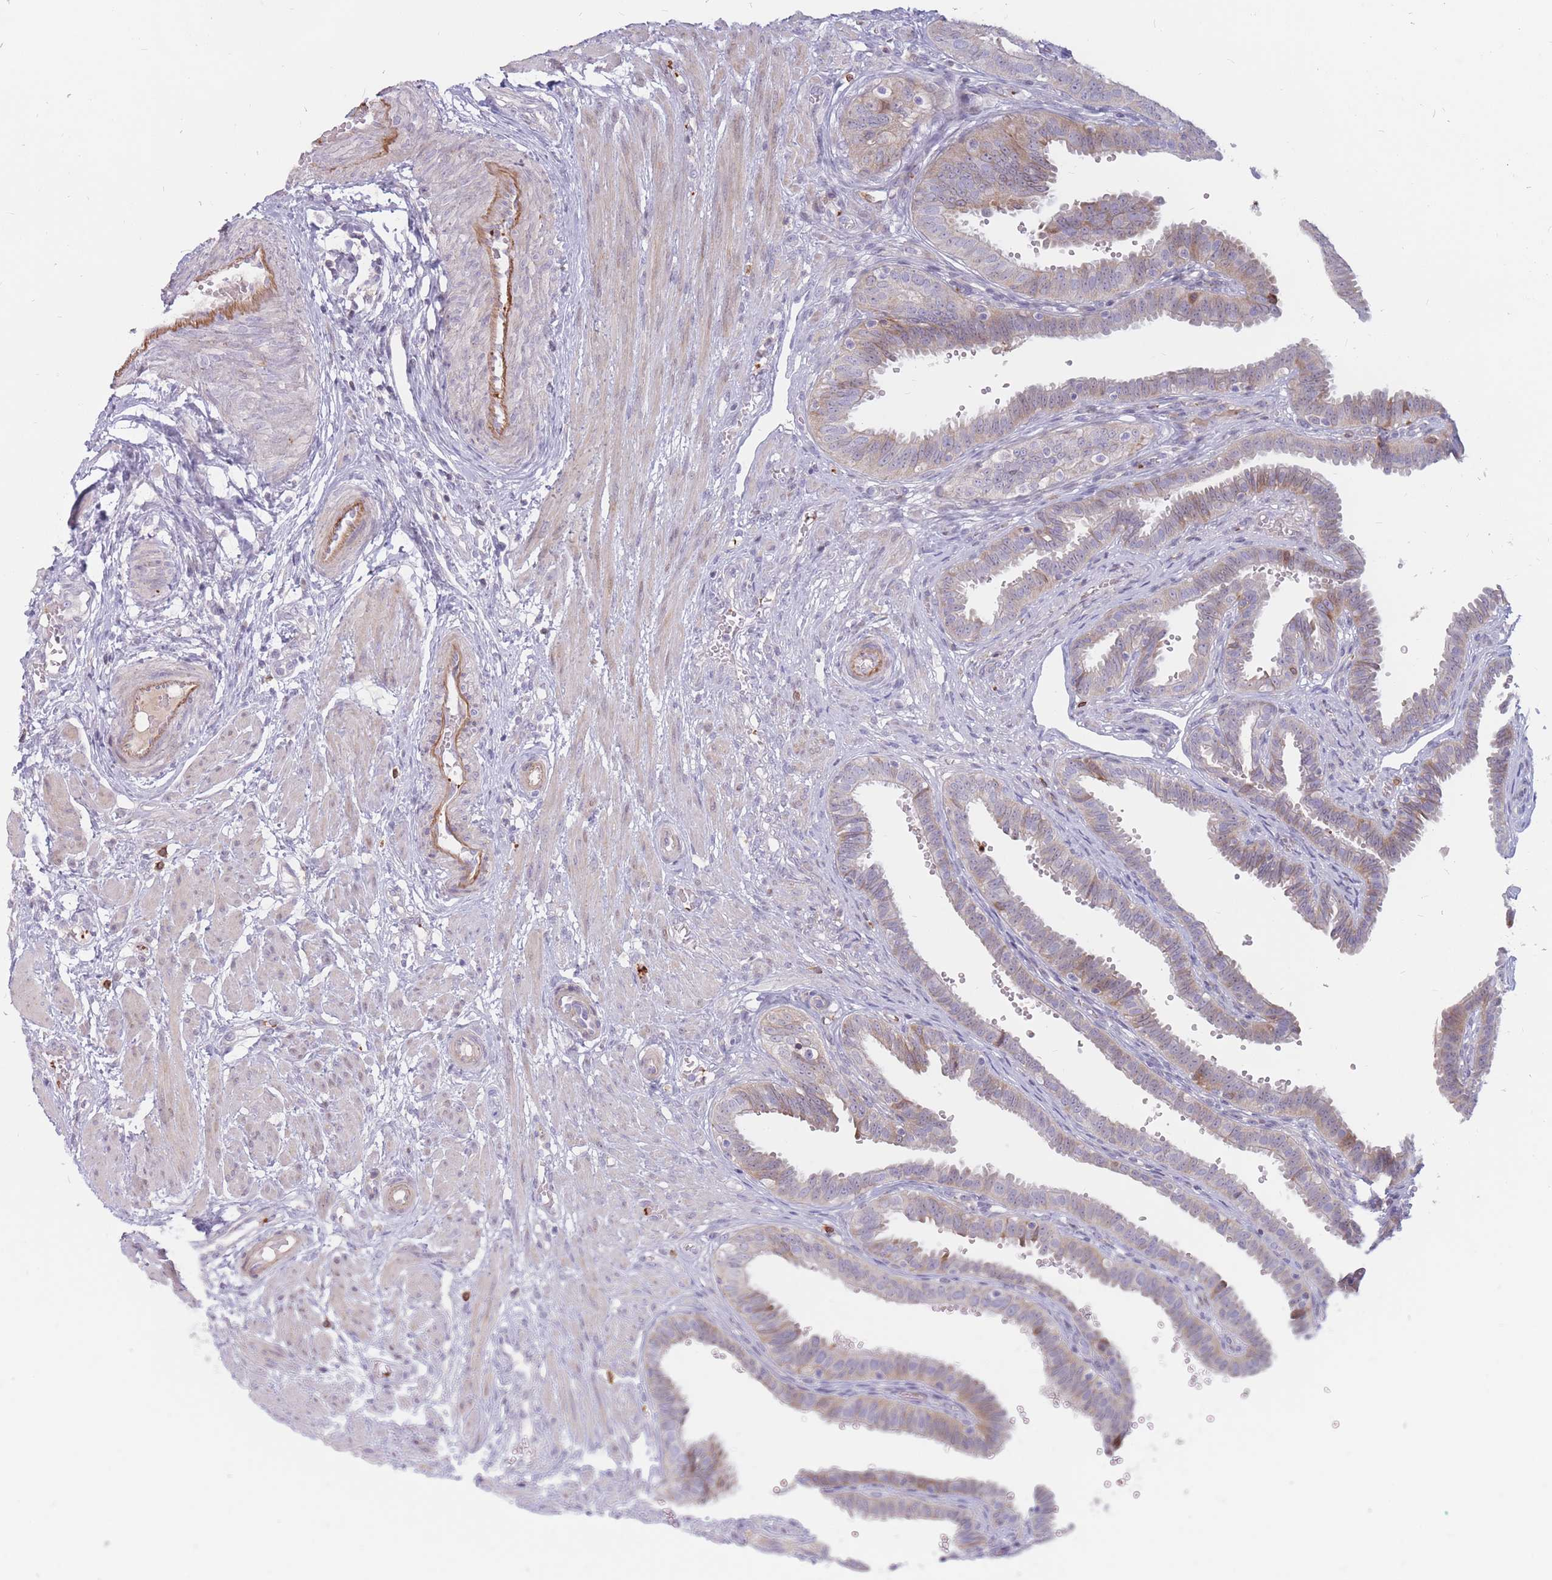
{"staining": {"intensity": "weak", "quantity": "<25%", "location": "cytoplasmic/membranous"}, "tissue": "fallopian tube", "cell_type": "Glandular cells", "image_type": "normal", "snomed": [{"axis": "morphology", "description": "Normal tissue, NOS"}, {"axis": "topography", "description": "Fallopian tube"}], "caption": "The image reveals no staining of glandular cells in benign fallopian tube.", "gene": "PTGDR", "patient": {"sex": "female", "age": 37}}